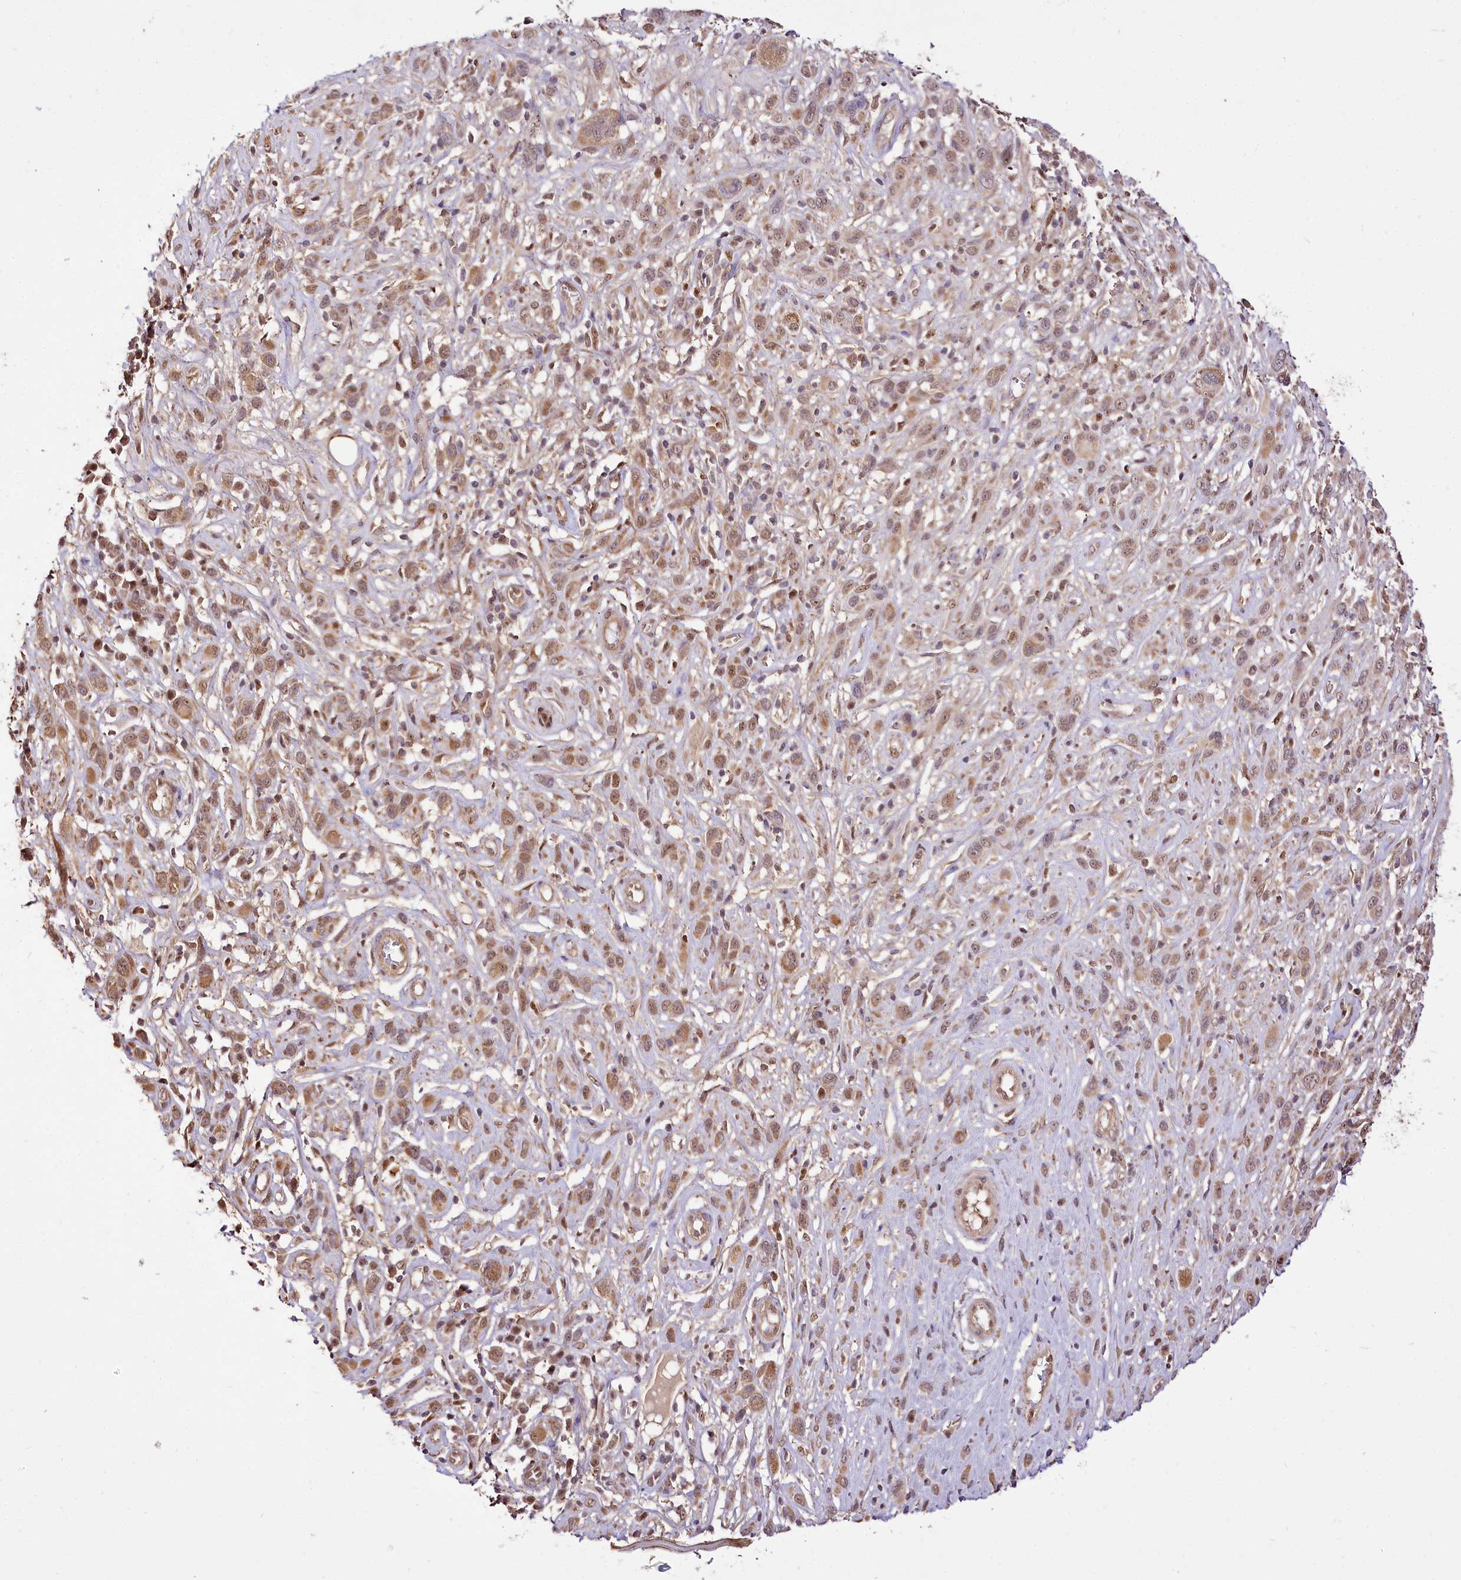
{"staining": {"intensity": "moderate", "quantity": ">75%", "location": "cytoplasmic/membranous,nuclear"}, "tissue": "melanoma", "cell_type": "Tumor cells", "image_type": "cancer", "snomed": [{"axis": "morphology", "description": "Malignant melanoma, NOS"}, {"axis": "topography", "description": "Skin of trunk"}], "caption": "Malignant melanoma was stained to show a protein in brown. There is medium levels of moderate cytoplasmic/membranous and nuclear expression in approximately >75% of tumor cells. (DAB = brown stain, brightfield microscopy at high magnification).", "gene": "GNL3L", "patient": {"sex": "male", "age": 71}}